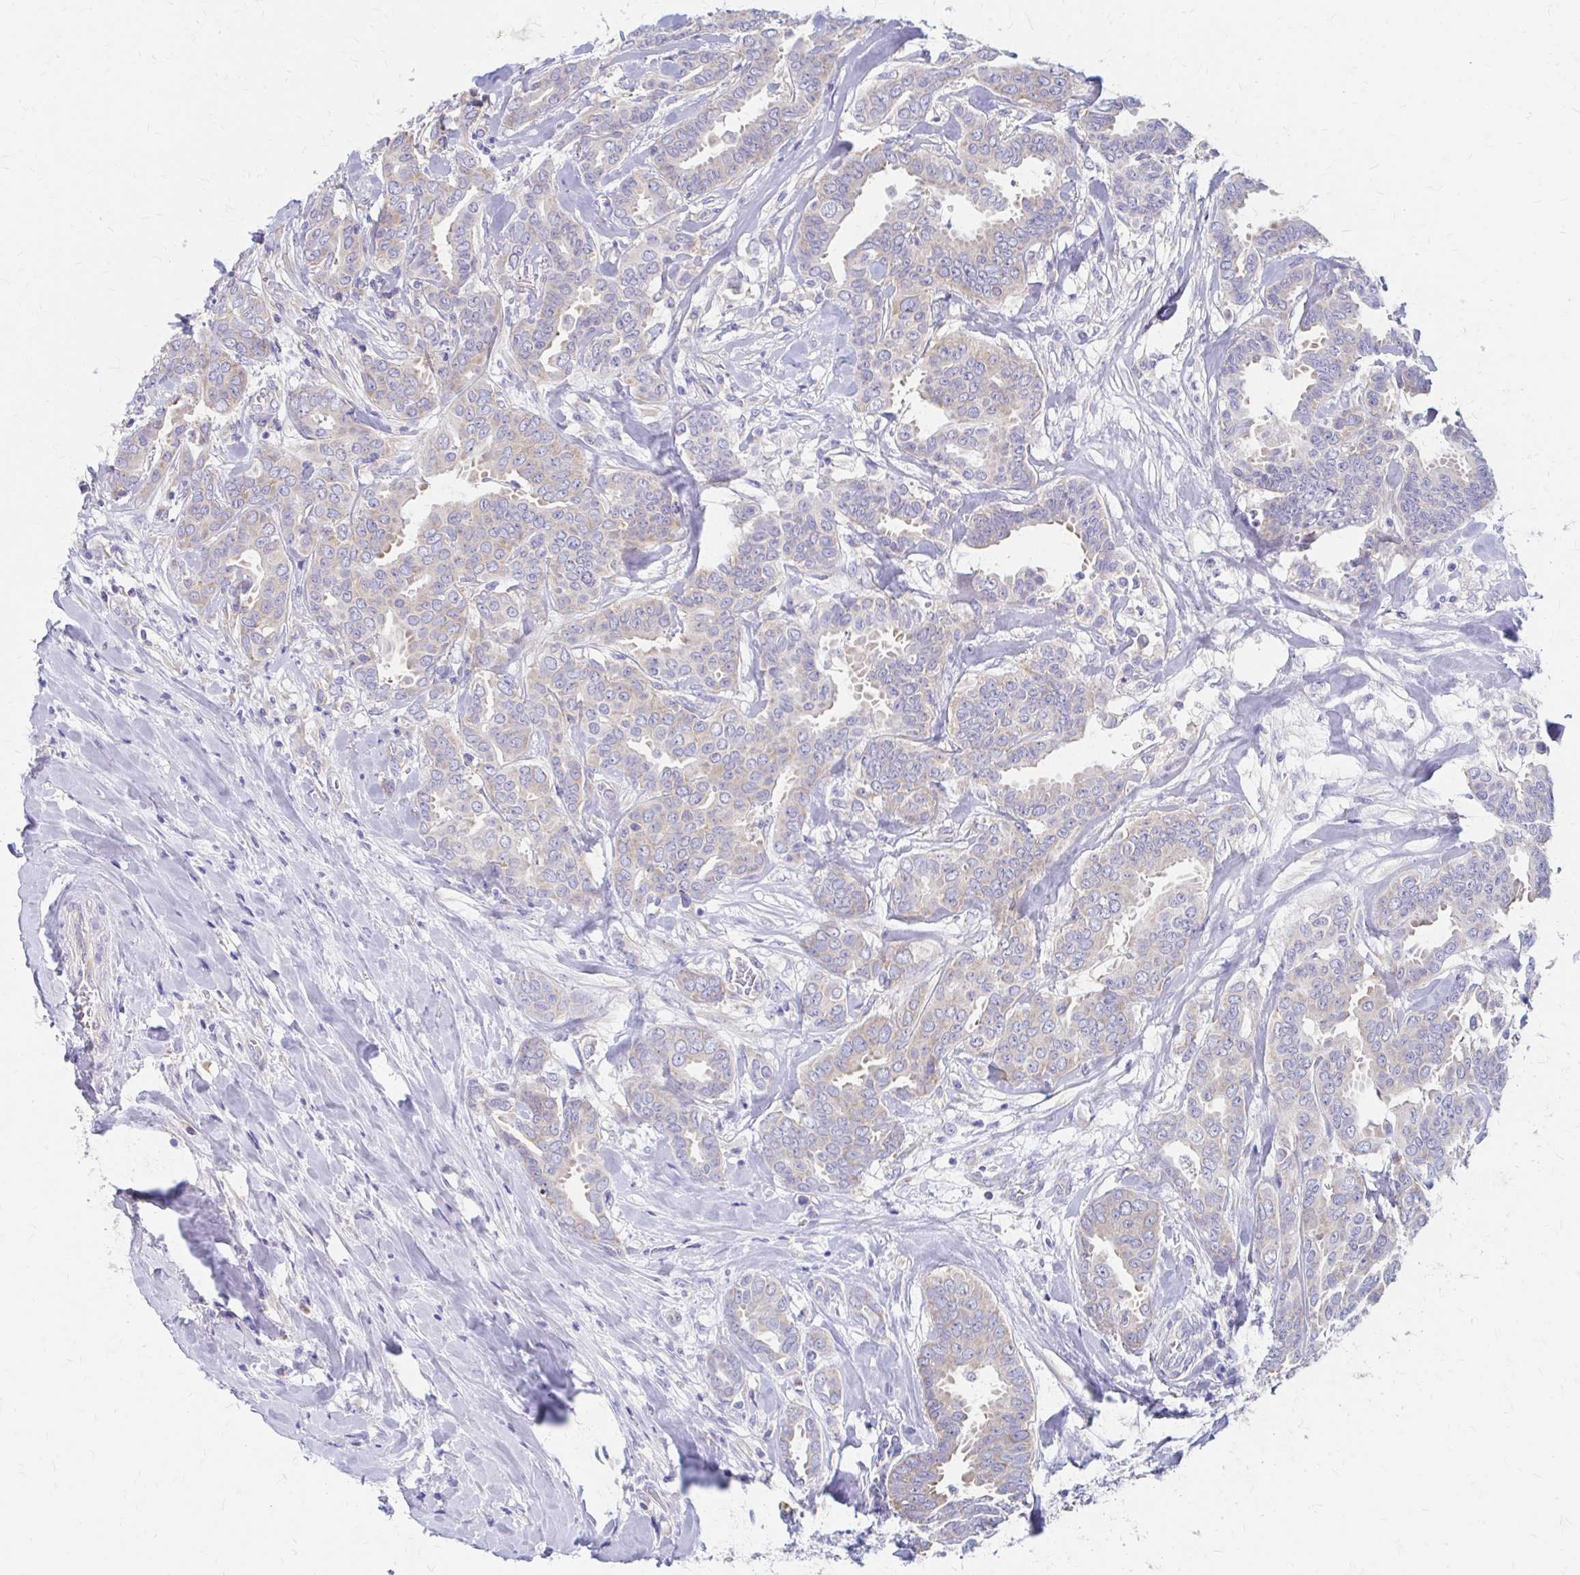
{"staining": {"intensity": "negative", "quantity": "none", "location": "none"}, "tissue": "breast cancer", "cell_type": "Tumor cells", "image_type": "cancer", "snomed": [{"axis": "morphology", "description": "Duct carcinoma"}, {"axis": "topography", "description": "Breast"}], "caption": "Tumor cells show no significant positivity in invasive ductal carcinoma (breast). Brightfield microscopy of IHC stained with DAB (3,3'-diaminobenzidine) (brown) and hematoxylin (blue), captured at high magnification.", "gene": "RPL27A", "patient": {"sex": "female", "age": 45}}